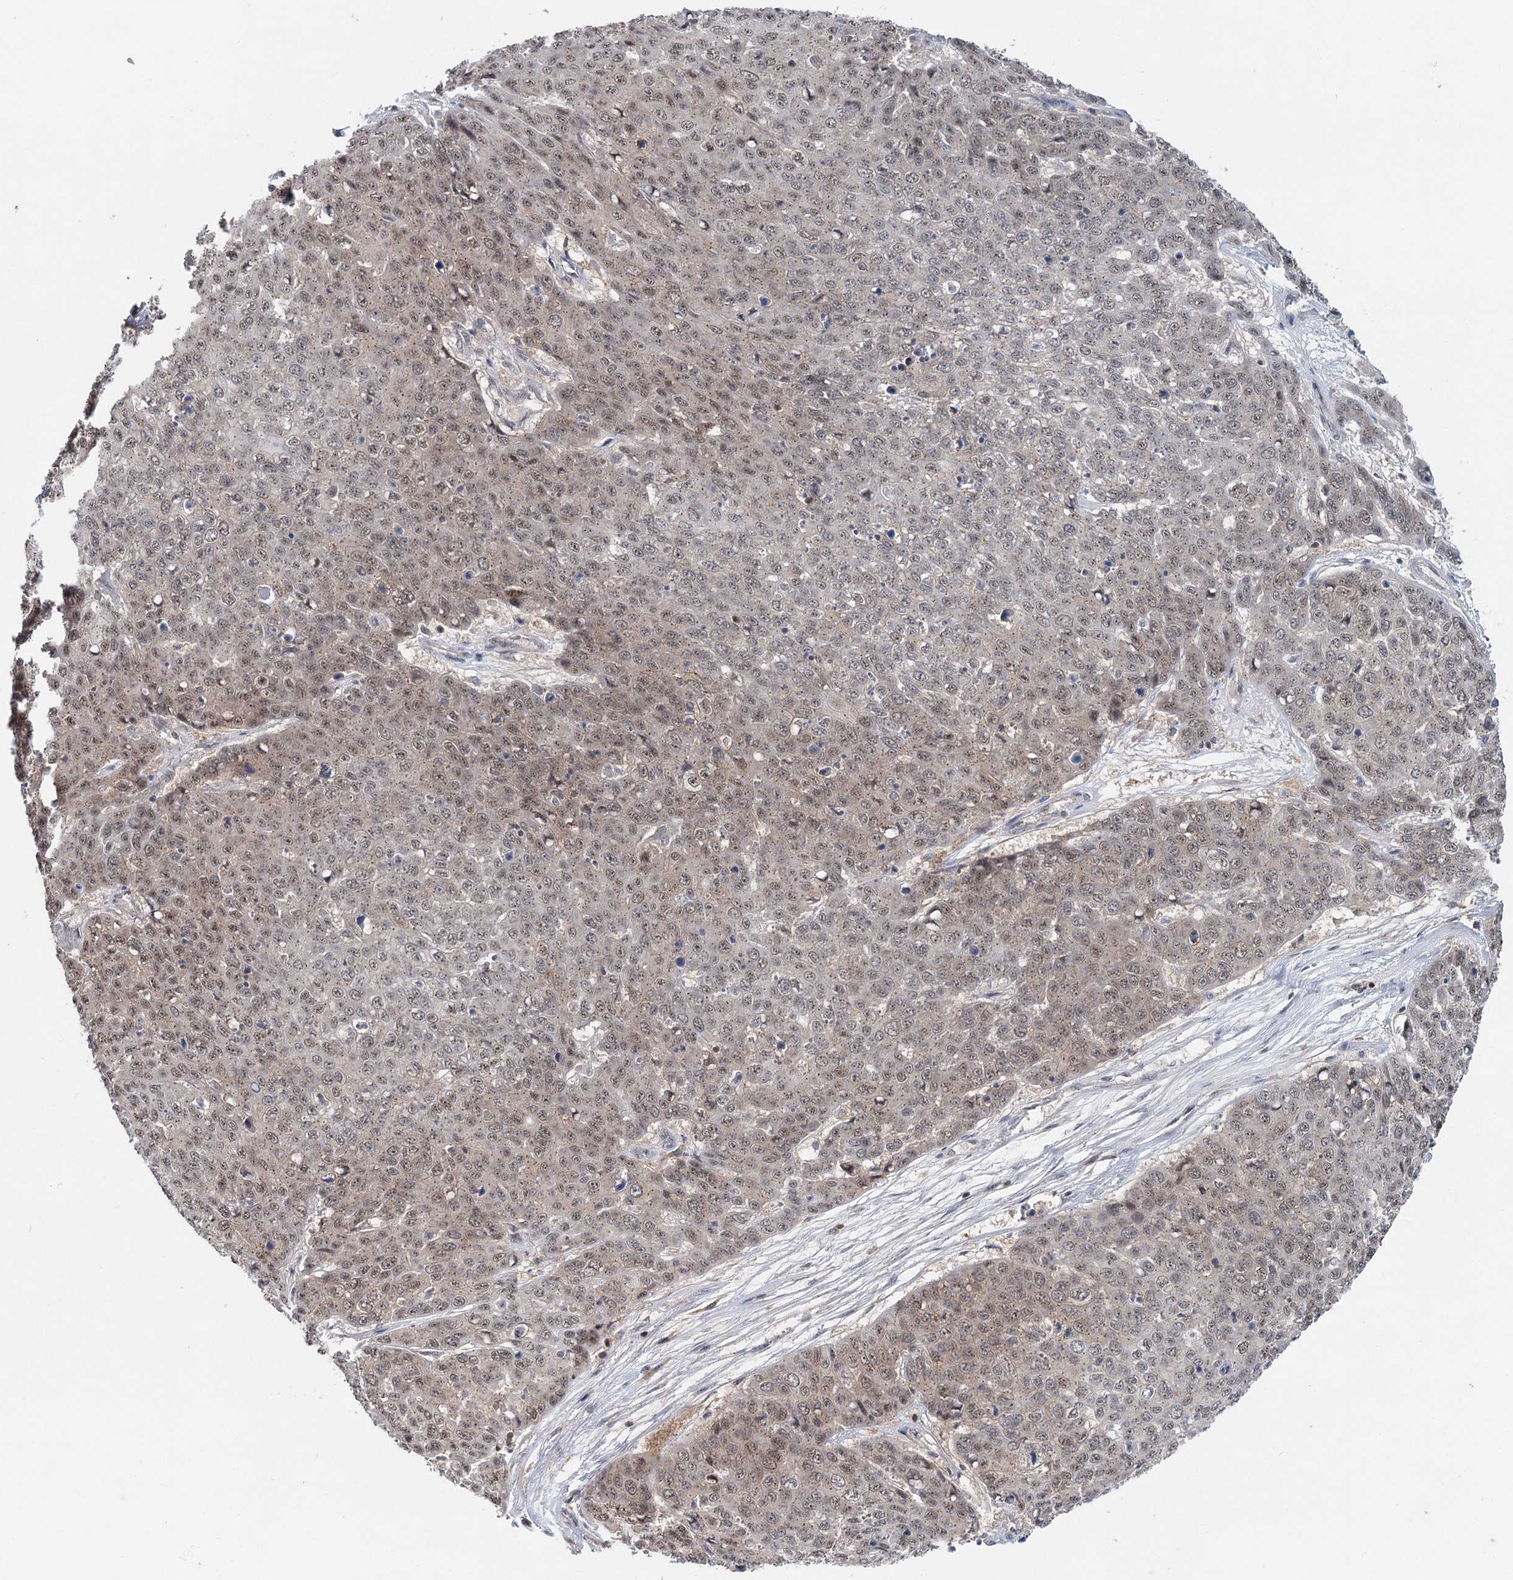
{"staining": {"intensity": "weak", "quantity": "25%-75%", "location": "nuclear"}, "tissue": "skin cancer", "cell_type": "Tumor cells", "image_type": "cancer", "snomed": [{"axis": "morphology", "description": "Squamous cell carcinoma, NOS"}, {"axis": "topography", "description": "Skin"}], "caption": "Weak nuclear protein expression is present in approximately 25%-75% of tumor cells in skin squamous cell carcinoma.", "gene": "CDC42SE2", "patient": {"sex": "male", "age": 71}}